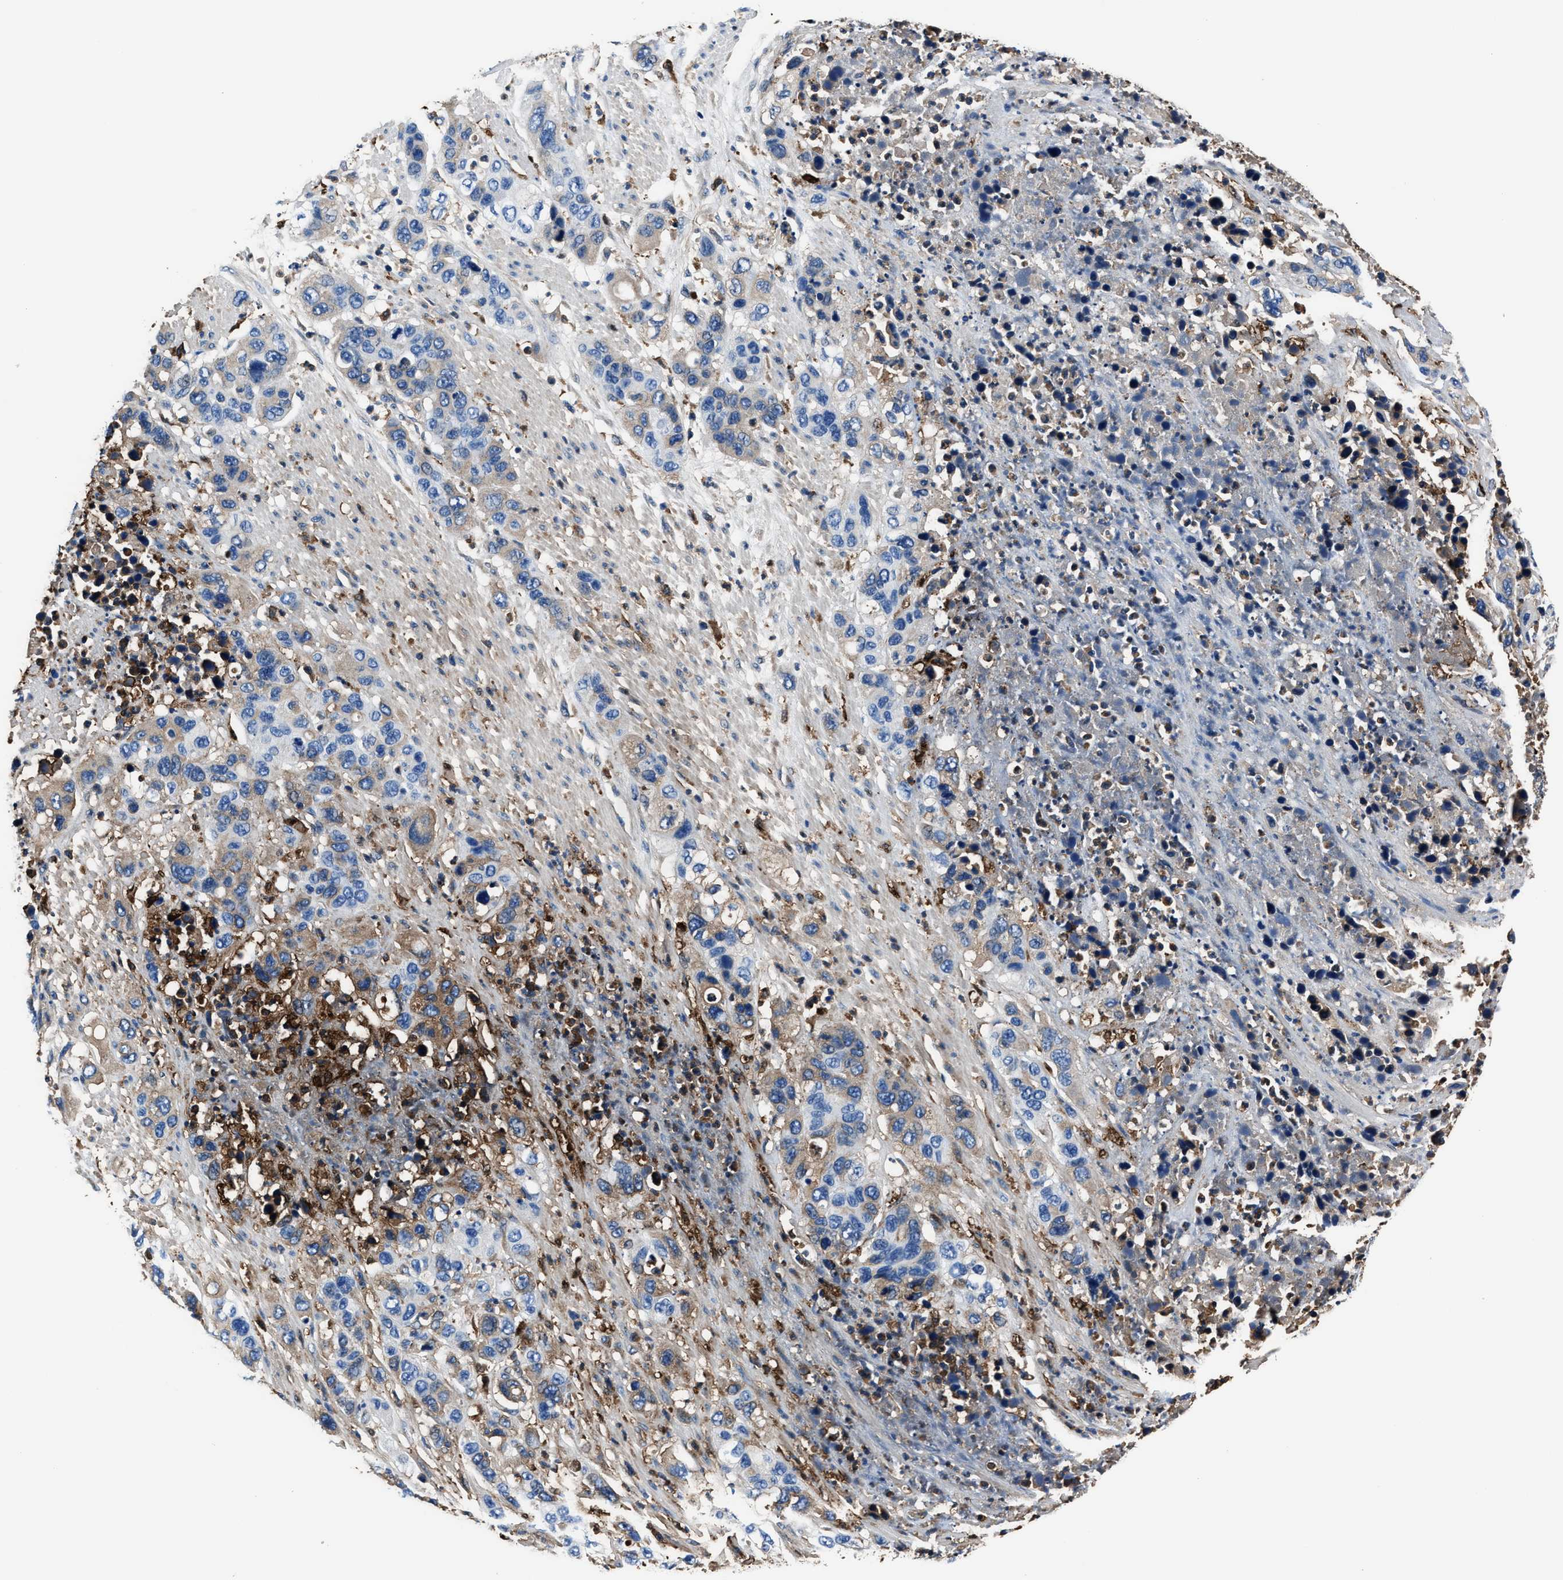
{"staining": {"intensity": "weak", "quantity": "<25%", "location": "cytoplasmic/membranous"}, "tissue": "pancreatic cancer", "cell_type": "Tumor cells", "image_type": "cancer", "snomed": [{"axis": "morphology", "description": "Adenocarcinoma, NOS"}, {"axis": "topography", "description": "Pancreas"}], "caption": "Immunohistochemical staining of pancreatic adenocarcinoma demonstrates no significant positivity in tumor cells.", "gene": "FTL", "patient": {"sex": "female", "age": 71}}